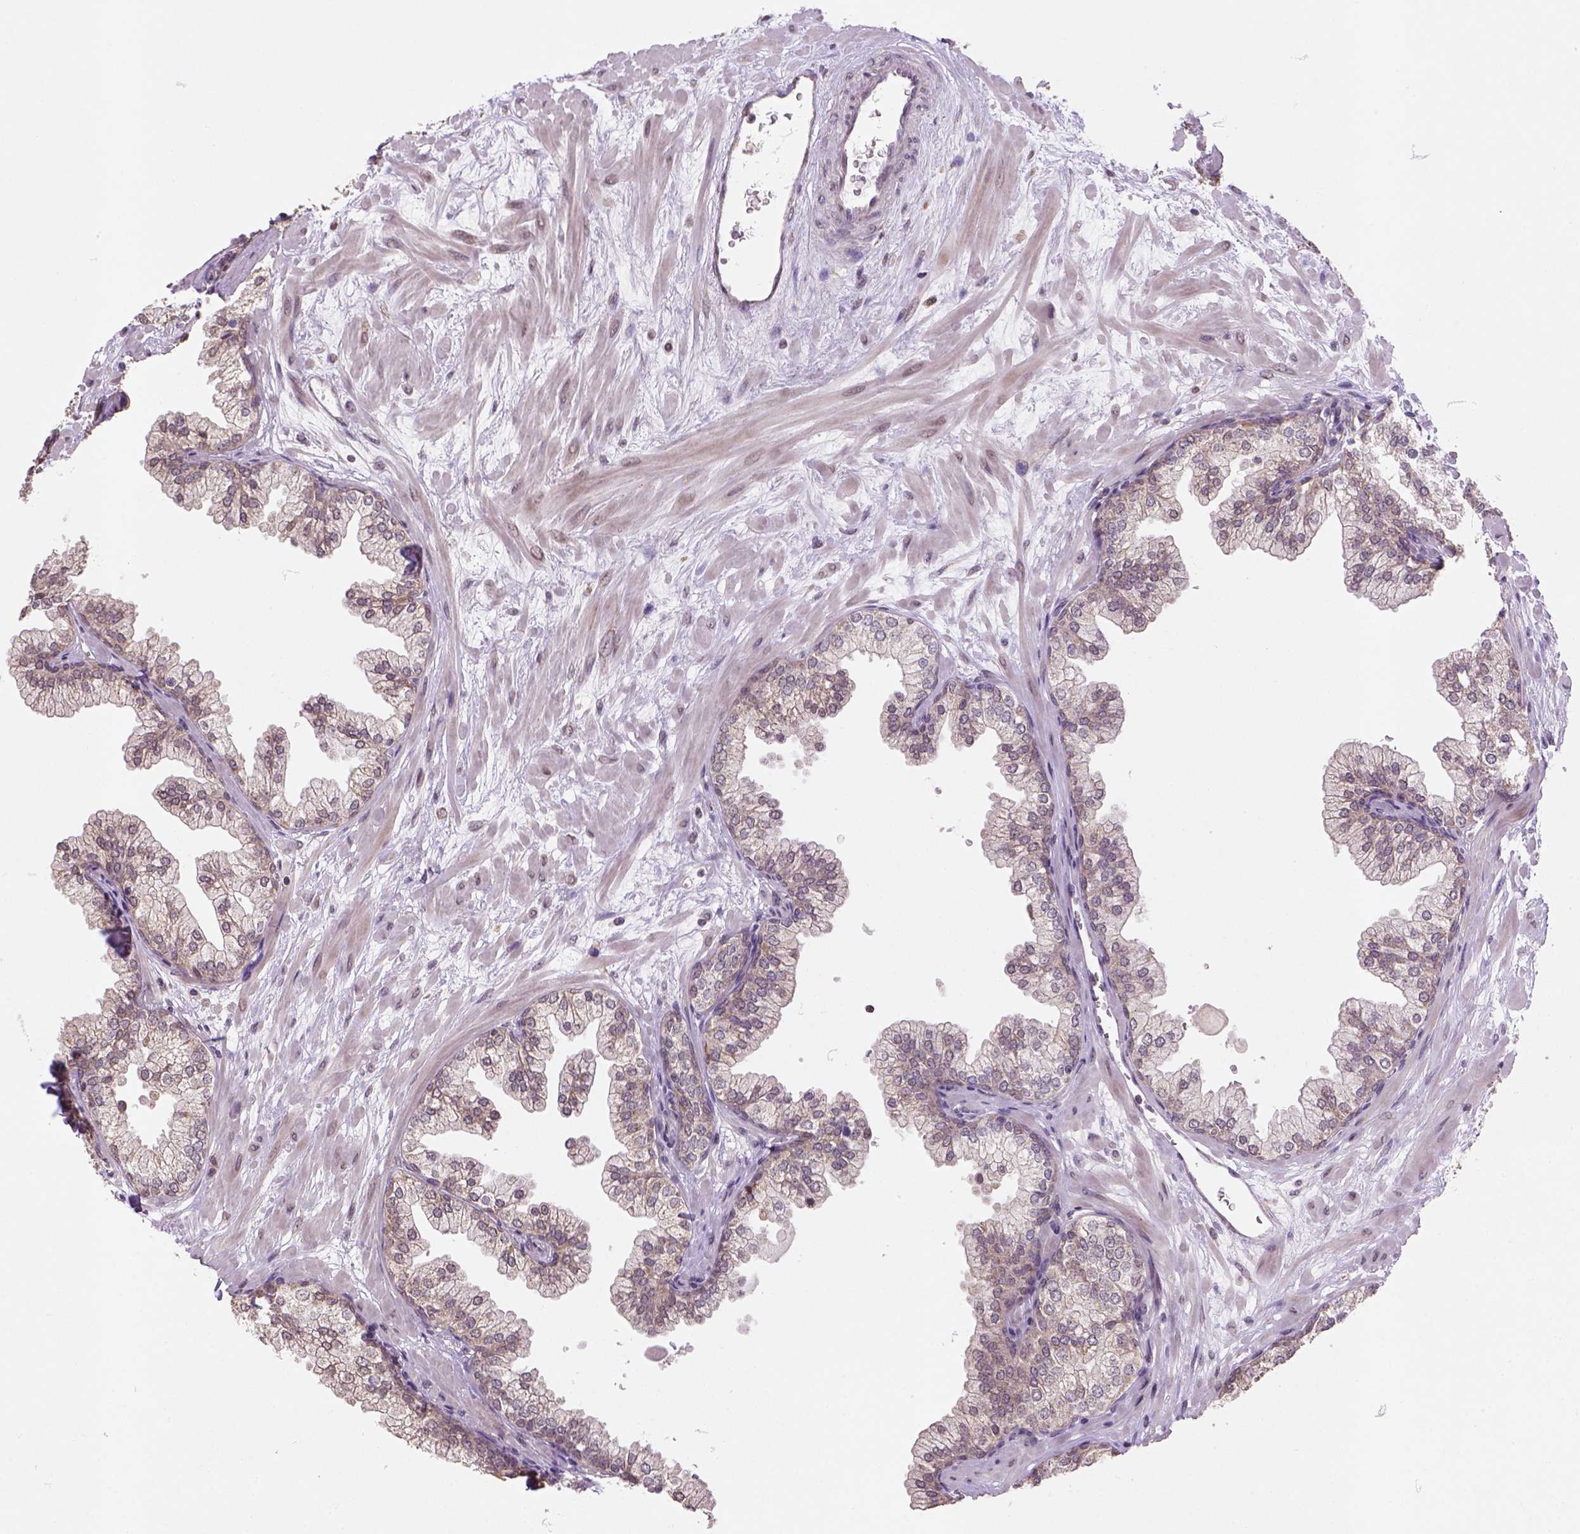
{"staining": {"intensity": "weak", "quantity": ">75%", "location": "cytoplasmic/membranous"}, "tissue": "prostate", "cell_type": "Glandular cells", "image_type": "normal", "snomed": [{"axis": "morphology", "description": "Normal tissue, NOS"}, {"axis": "topography", "description": "Prostate"}, {"axis": "topography", "description": "Peripheral nerve tissue"}], "caption": "Immunohistochemistry image of unremarkable prostate: prostate stained using immunohistochemistry displays low levels of weak protein expression localized specifically in the cytoplasmic/membranous of glandular cells, appearing as a cytoplasmic/membranous brown color.", "gene": "NUDT10", "patient": {"sex": "male", "age": 61}}